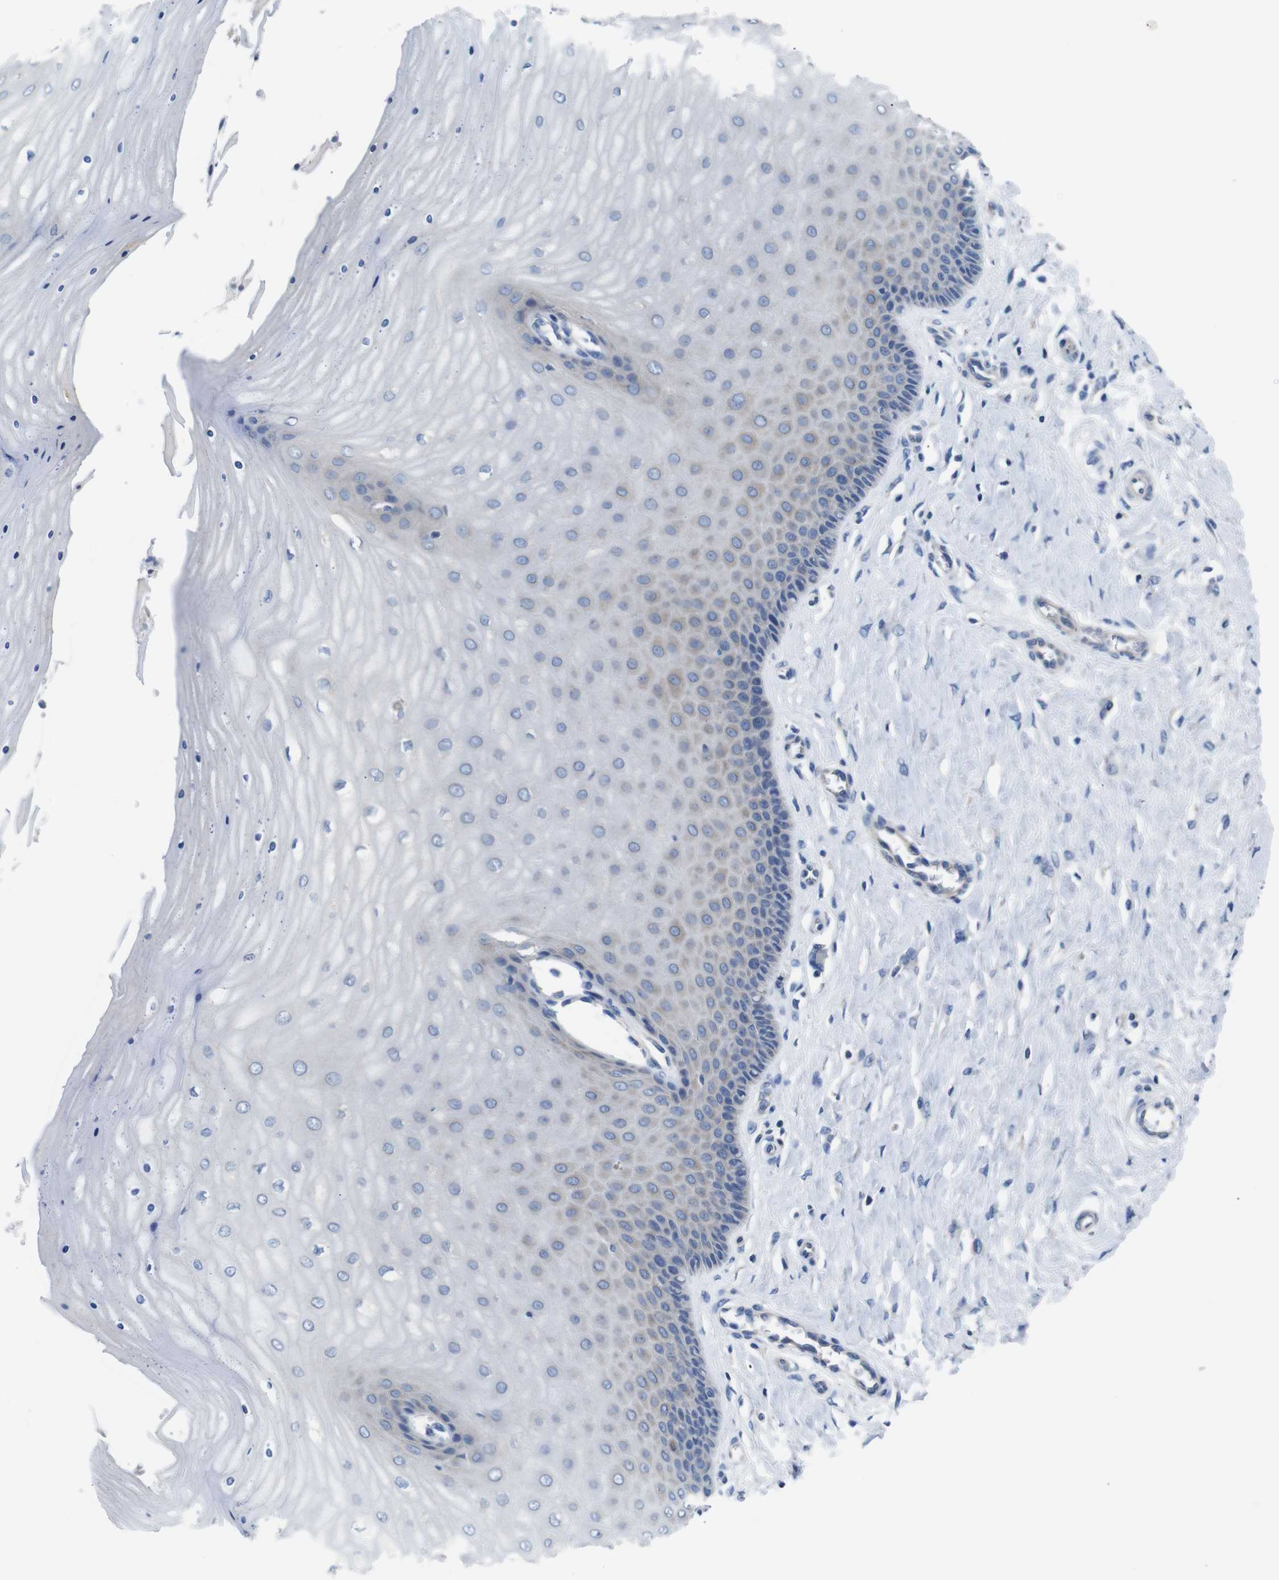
{"staining": {"intensity": "weak", "quantity": "<25%", "location": "cytoplasmic/membranous"}, "tissue": "cervix", "cell_type": "Glandular cells", "image_type": "normal", "snomed": [{"axis": "morphology", "description": "Normal tissue, NOS"}, {"axis": "topography", "description": "Cervix"}], "caption": "Protein analysis of benign cervix exhibits no significant expression in glandular cells.", "gene": "DCP1A", "patient": {"sex": "female", "age": 55}}